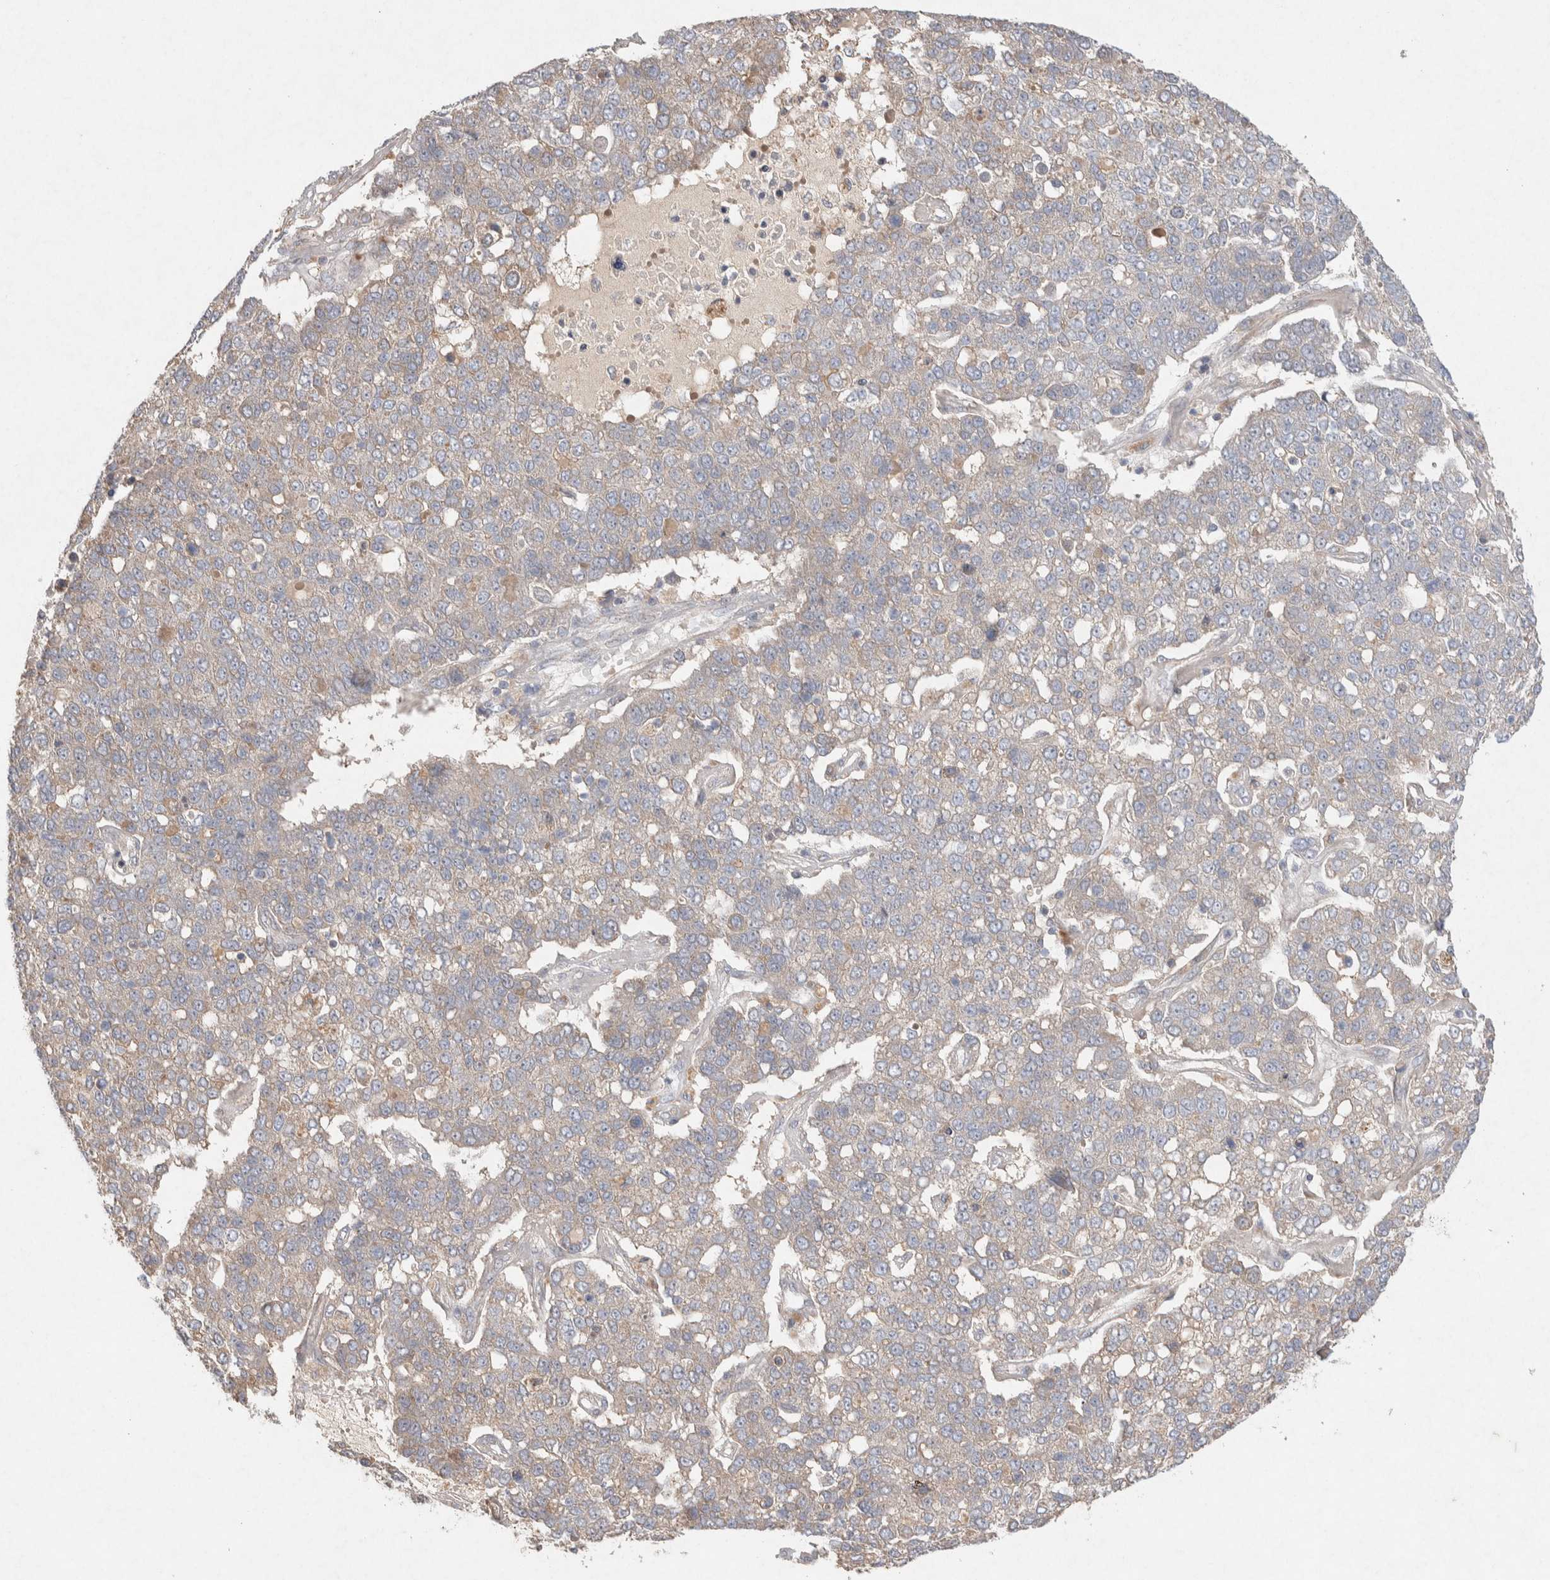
{"staining": {"intensity": "weak", "quantity": "<25%", "location": "cytoplasmic/membranous"}, "tissue": "pancreatic cancer", "cell_type": "Tumor cells", "image_type": "cancer", "snomed": [{"axis": "morphology", "description": "Adenocarcinoma, NOS"}, {"axis": "topography", "description": "Pancreas"}], "caption": "There is no significant staining in tumor cells of adenocarcinoma (pancreatic).", "gene": "CMTM4", "patient": {"sex": "female", "age": 61}}